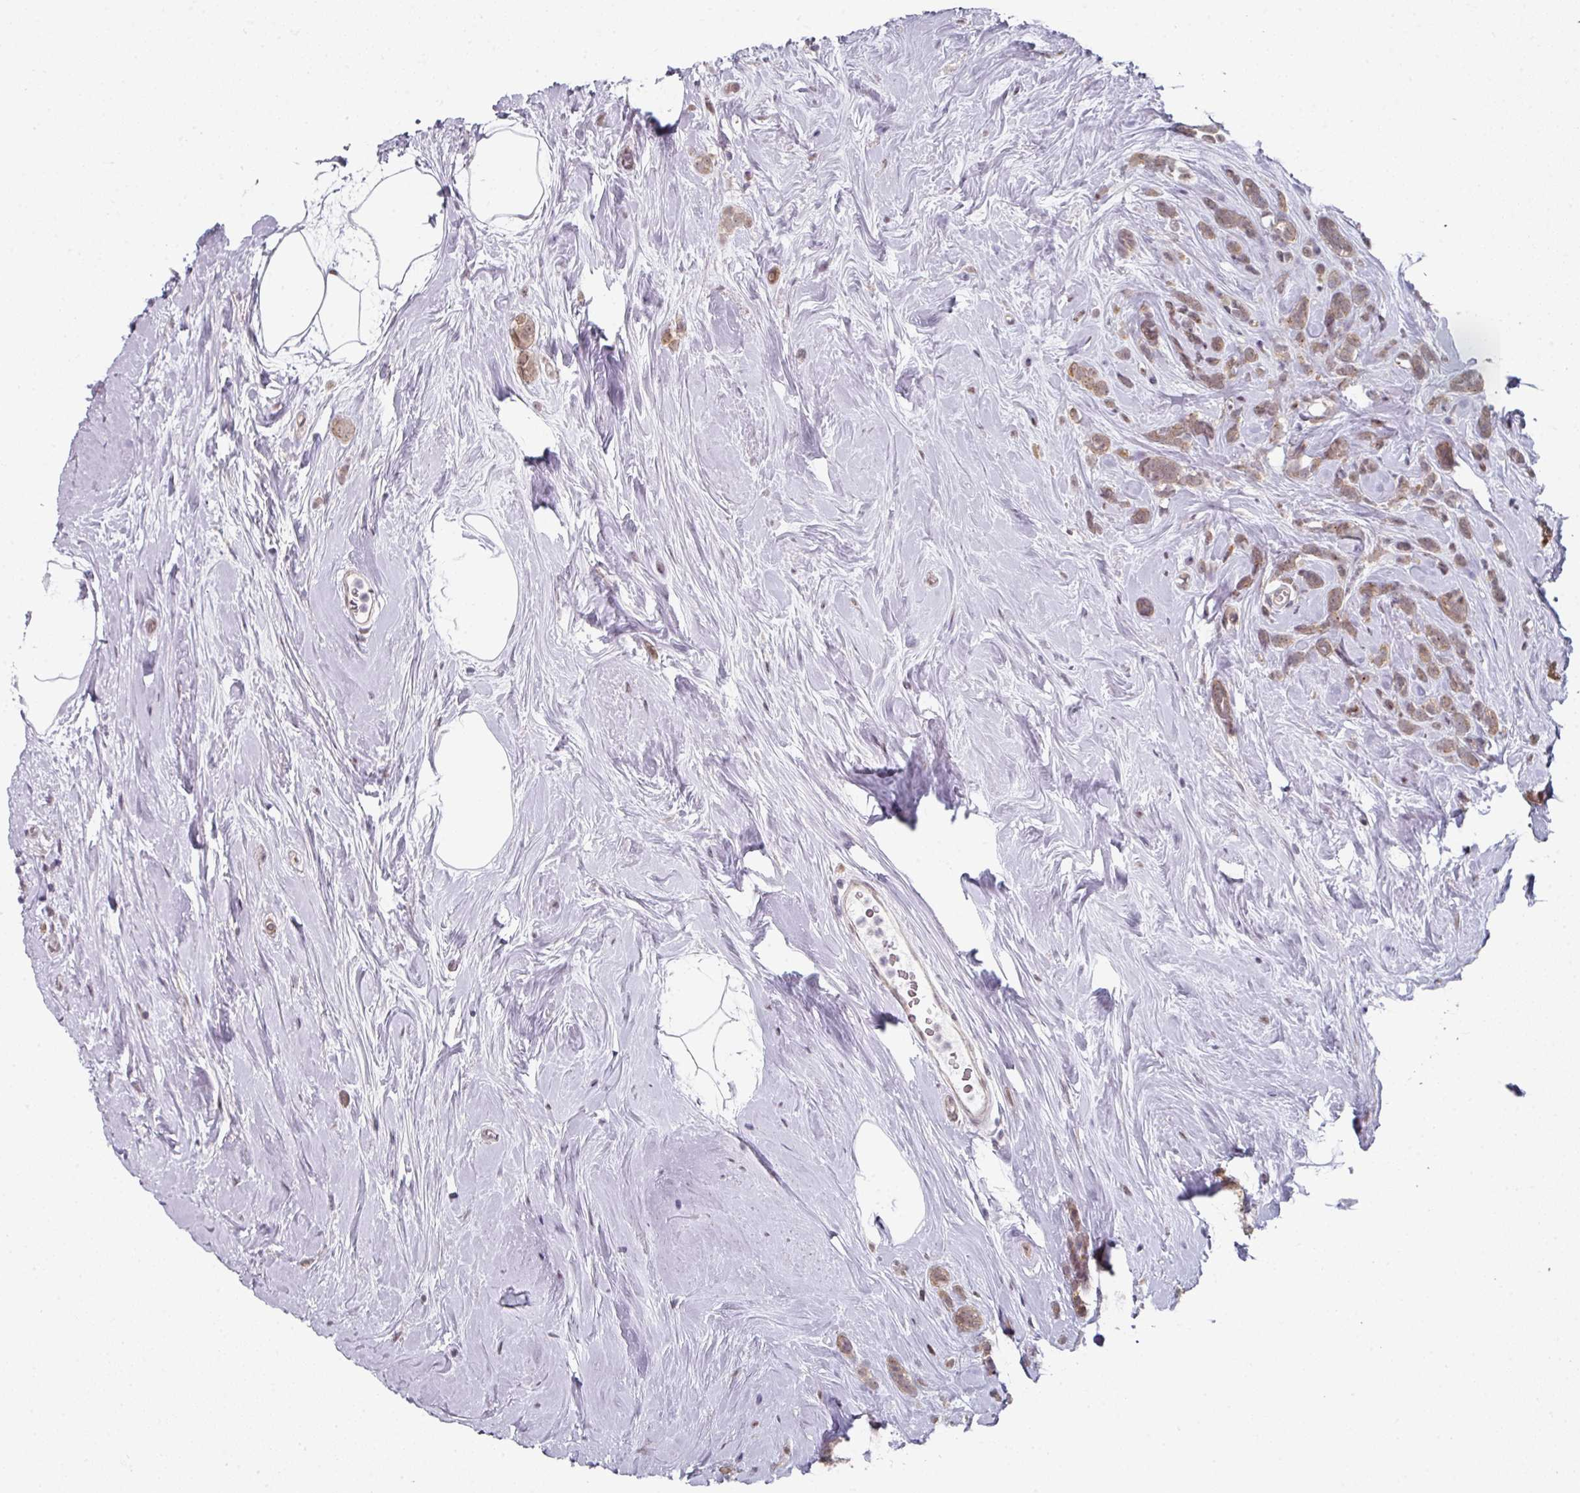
{"staining": {"intensity": "weak", "quantity": ">75%", "location": "cytoplasmic/membranous,nuclear"}, "tissue": "breast cancer", "cell_type": "Tumor cells", "image_type": "cancer", "snomed": [{"axis": "morphology", "description": "Duct carcinoma"}, {"axis": "topography", "description": "Breast"}], "caption": "Protein expression analysis of human breast intraductal carcinoma reveals weak cytoplasmic/membranous and nuclear expression in about >75% of tumor cells.", "gene": "TMCC1", "patient": {"sex": "female", "age": 75}}